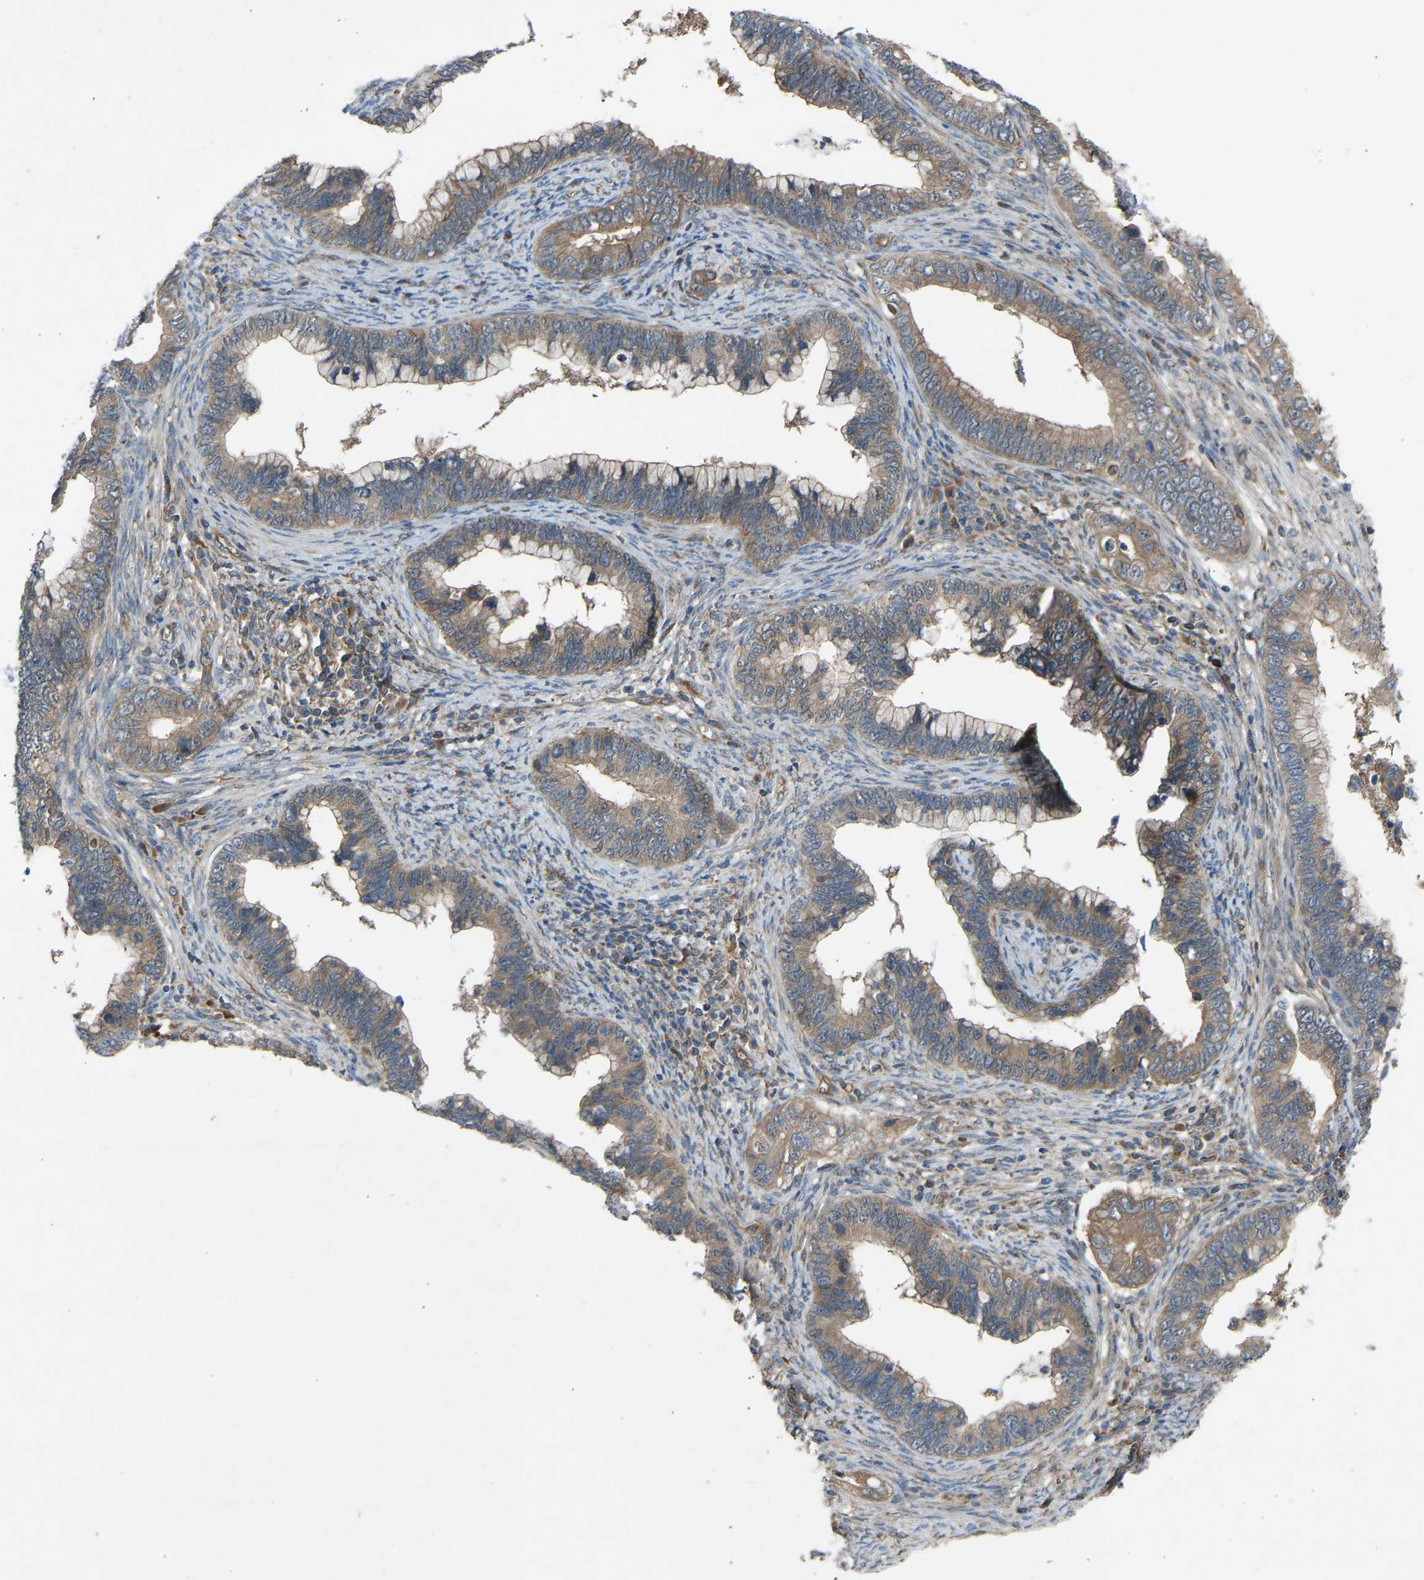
{"staining": {"intensity": "weak", "quantity": ">75%", "location": "cytoplasmic/membranous"}, "tissue": "cervical cancer", "cell_type": "Tumor cells", "image_type": "cancer", "snomed": [{"axis": "morphology", "description": "Adenocarcinoma, NOS"}, {"axis": "topography", "description": "Cervix"}], "caption": "Weak cytoplasmic/membranous expression for a protein is appreciated in approximately >75% of tumor cells of adenocarcinoma (cervical) using immunohistochemistry.", "gene": "GAS2L1", "patient": {"sex": "female", "age": 44}}